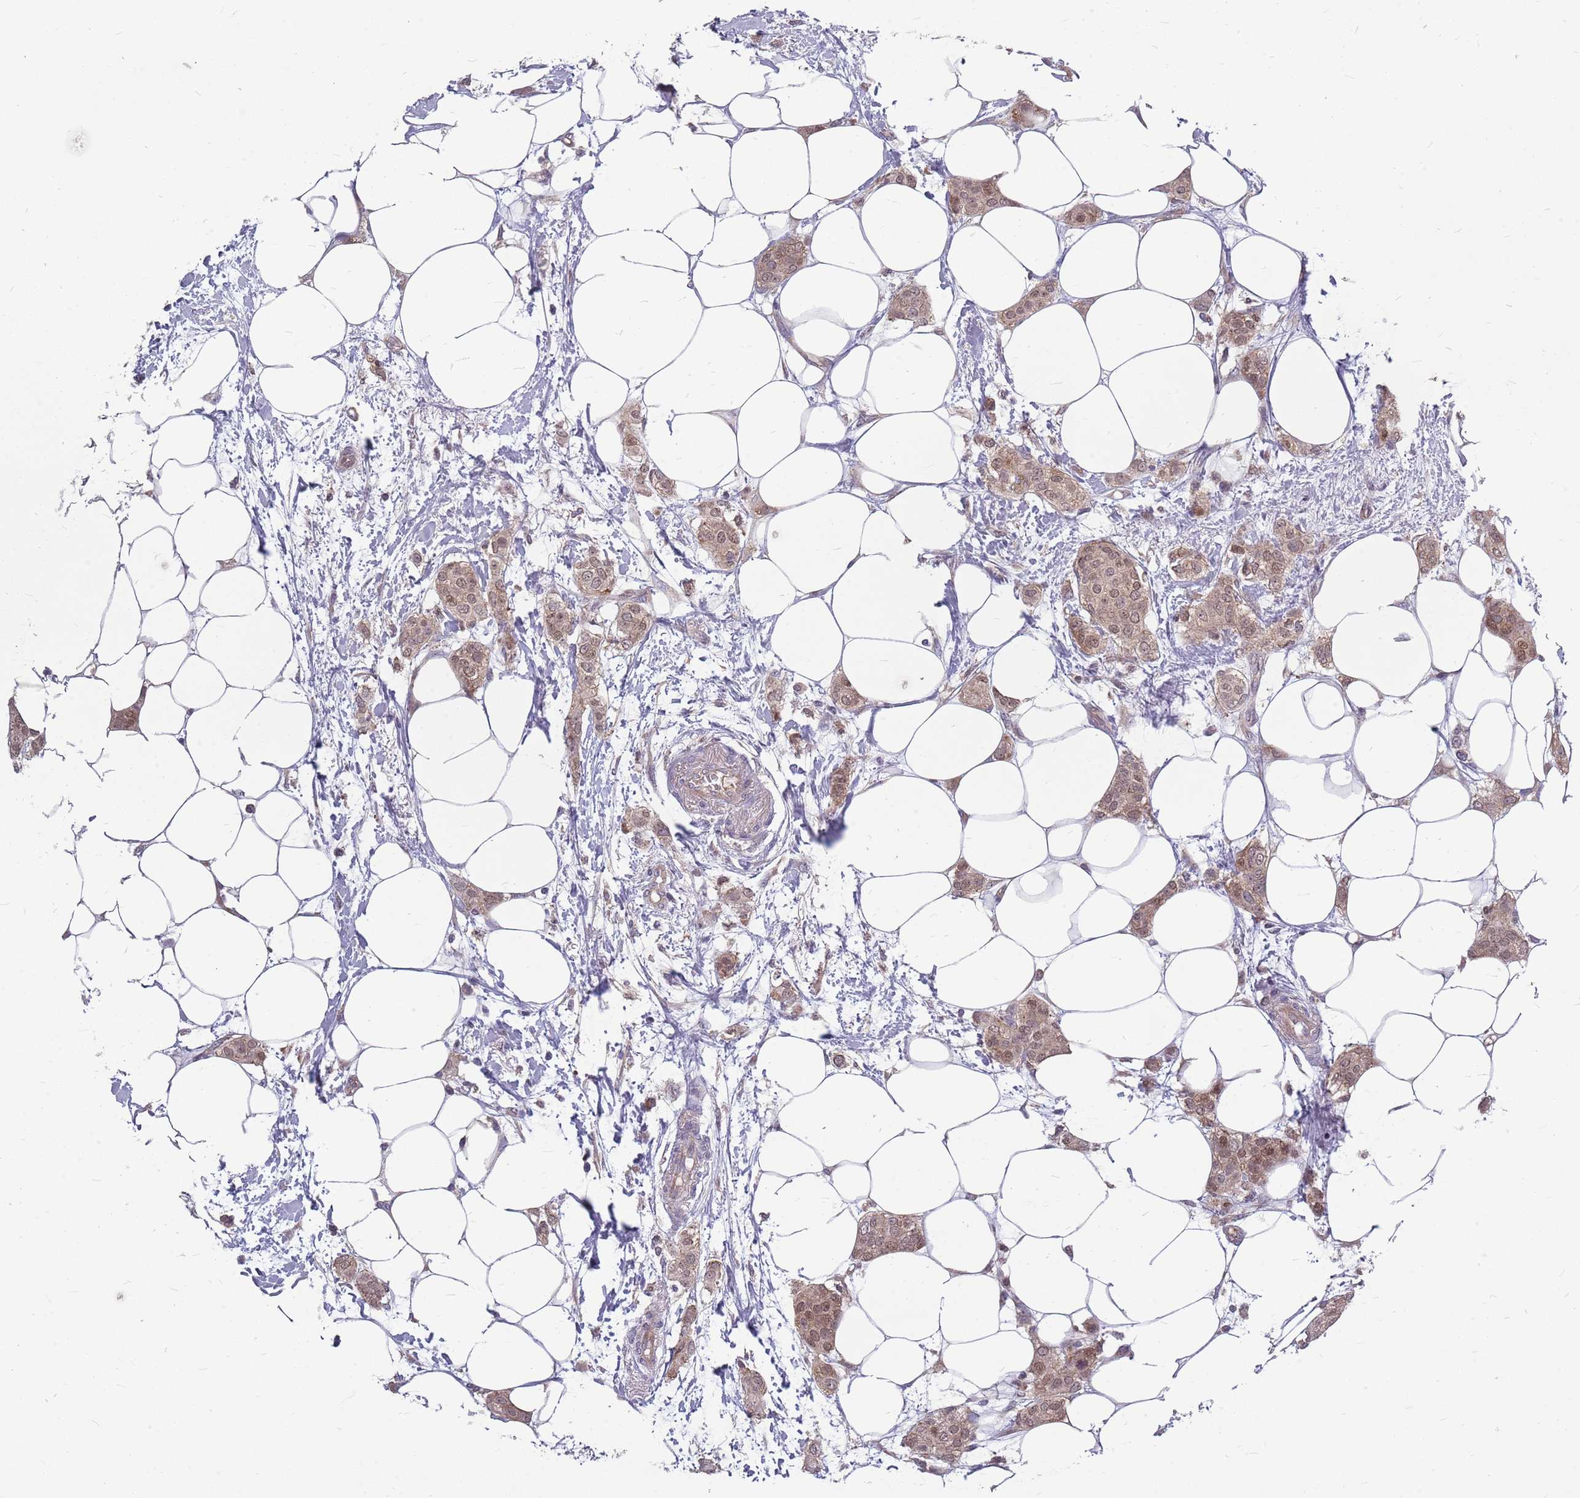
{"staining": {"intensity": "moderate", "quantity": ">75%", "location": "cytoplasmic/membranous,nuclear"}, "tissue": "breast cancer", "cell_type": "Tumor cells", "image_type": "cancer", "snomed": [{"axis": "morphology", "description": "Duct carcinoma"}, {"axis": "topography", "description": "Breast"}], "caption": "Moderate cytoplasmic/membranous and nuclear protein positivity is present in approximately >75% of tumor cells in breast infiltrating ductal carcinoma.", "gene": "PPP1R27", "patient": {"sex": "female", "age": 72}}